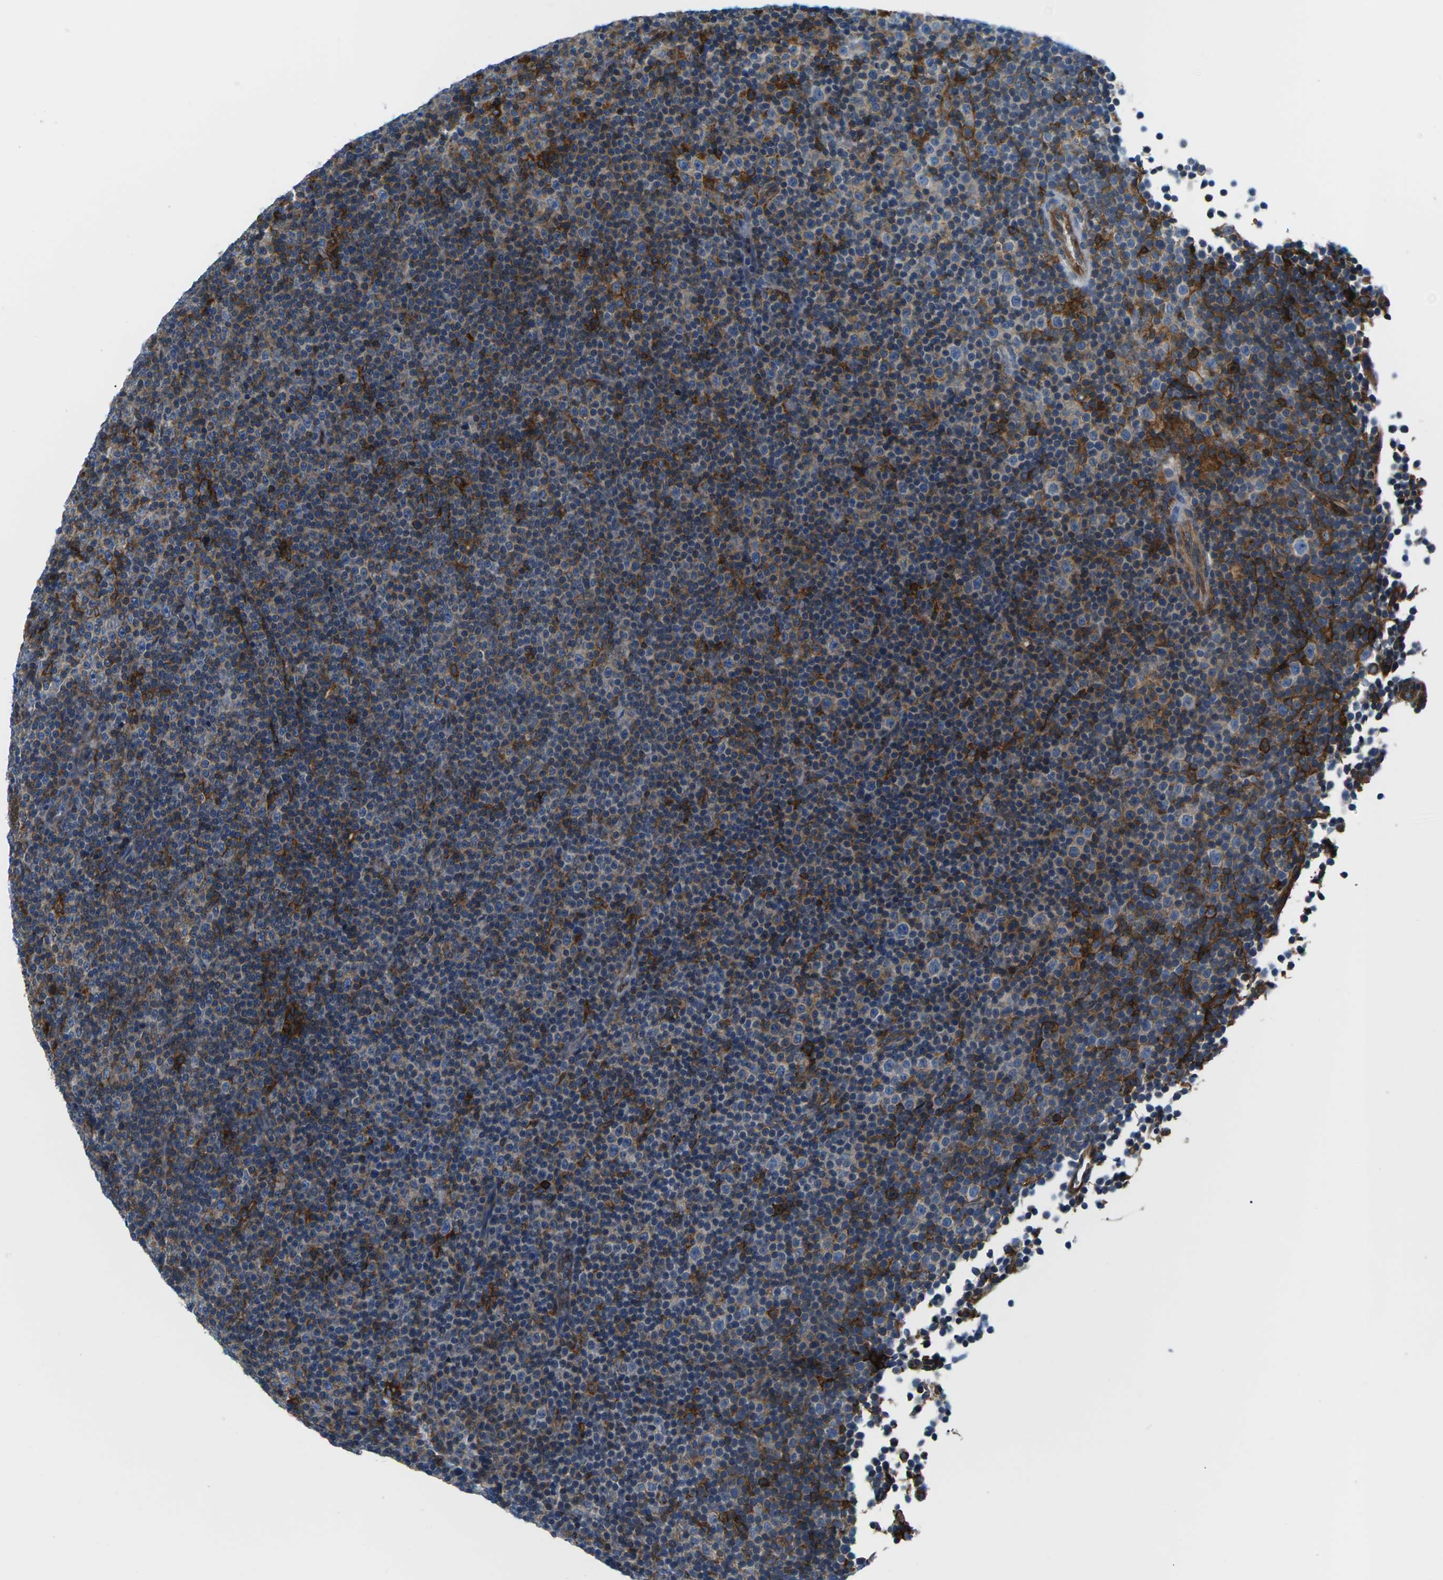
{"staining": {"intensity": "weak", "quantity": "25%-75%", "location": "cytoplasmic/membranous"}, "tissue": "lymphoma", "cell_type": "Tumor cells", "image_type": "cancer", "snomed": [{"axis": "morphology", "description": "Malignant lymphoma, non-Hodgkin's type, Low grade"}, {"axis": "topography", "description": "Lymph node"}], "caption": "Low-grade malignant lymphoma, non-Hodgkin's type stained with IHC exhibits weak cytoplasmic/membranous positivity in about 25%-75% of tumor cells.", "gene": "SOCS4", "patient": {"sex": "female", "age": 67}}